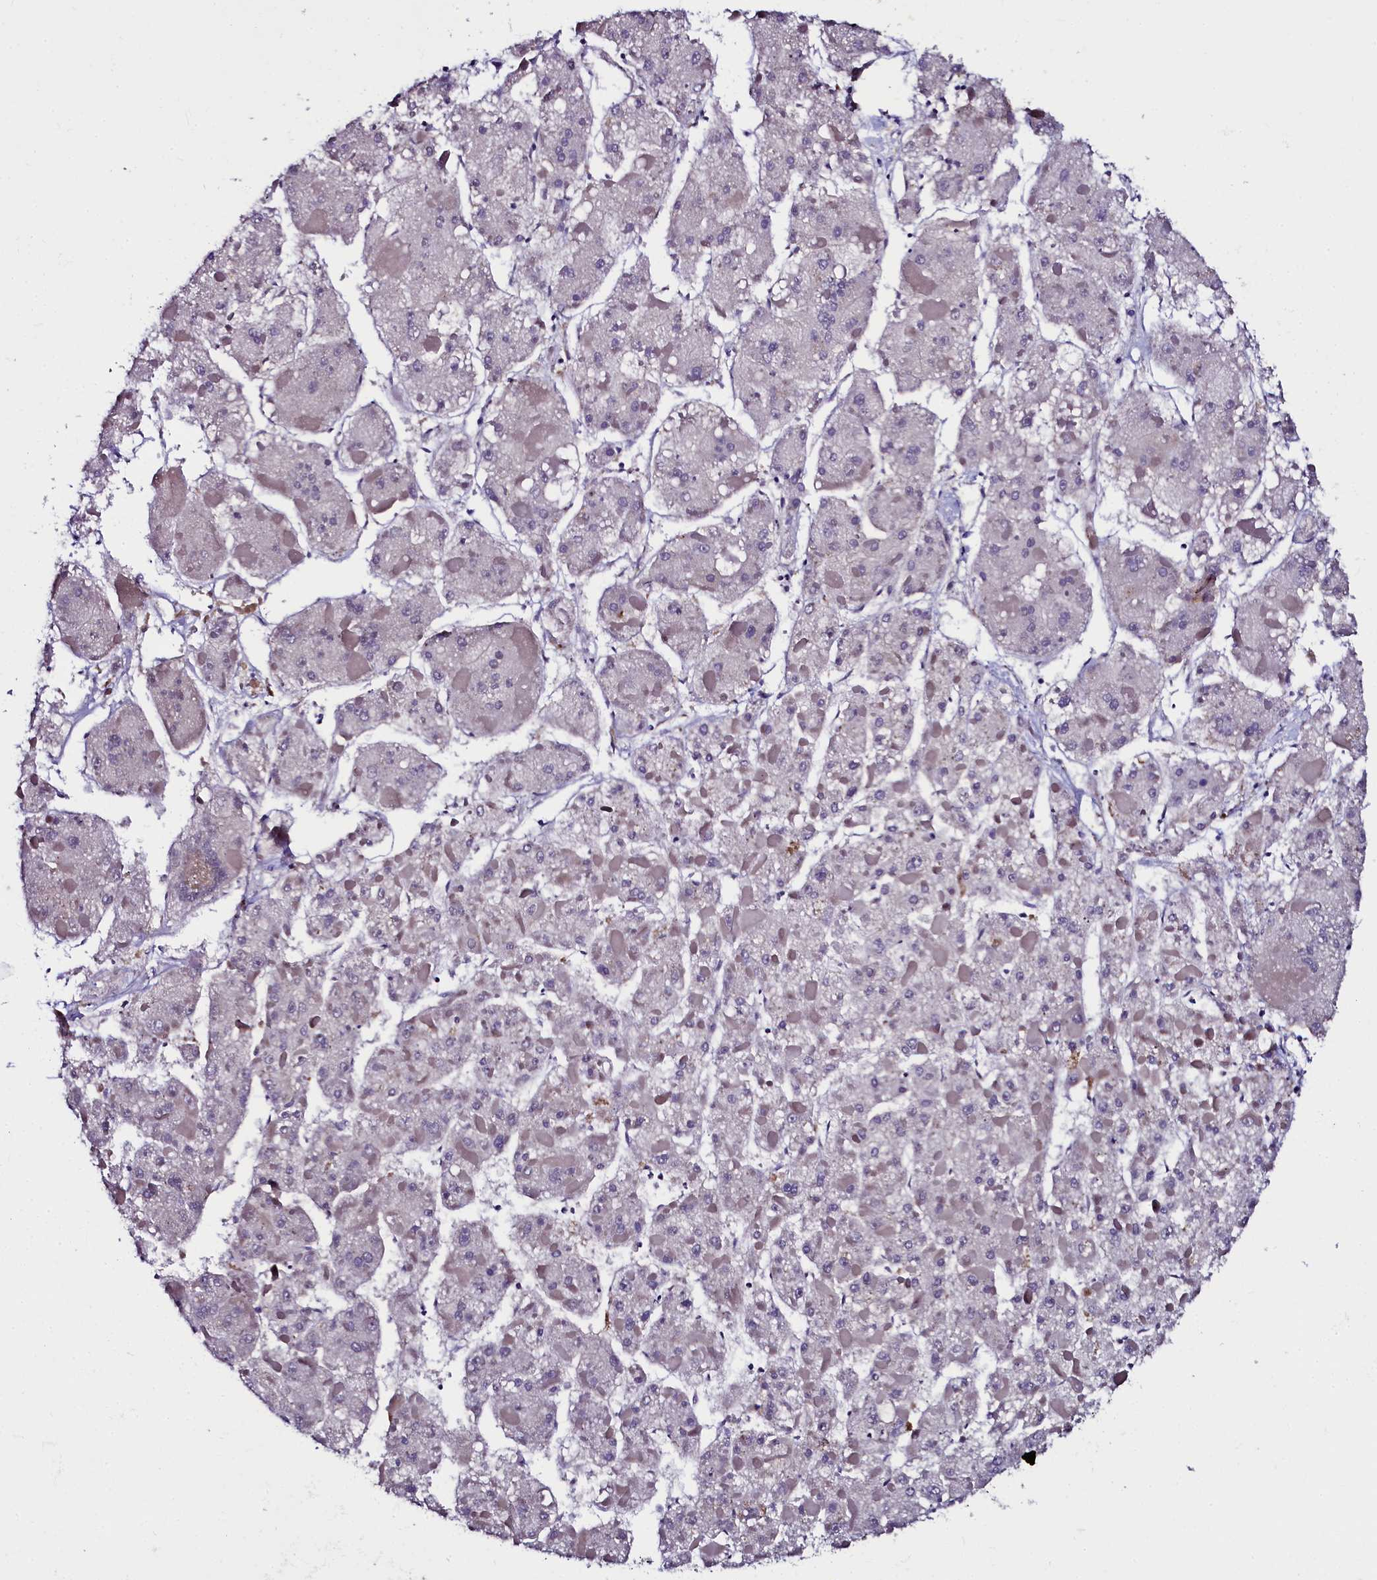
{"staining": {"intensity": "negative", "quantity": "none", "location": "none"}, "tissue": "liver cancer", "cell_type": "Tumor cells", "image_type": "cancer", "snomed": [{"axis": "morphology", "description": "Carcinoma, Hepatocellular, NOS"}, {"axis": "topography", "description": "Liver"}], "caption": "Tumor cells are negative for brown protein staining in liver cancer.", "gene": "CTDSPL2", "patient": {"sex": "female", "age": 73}}